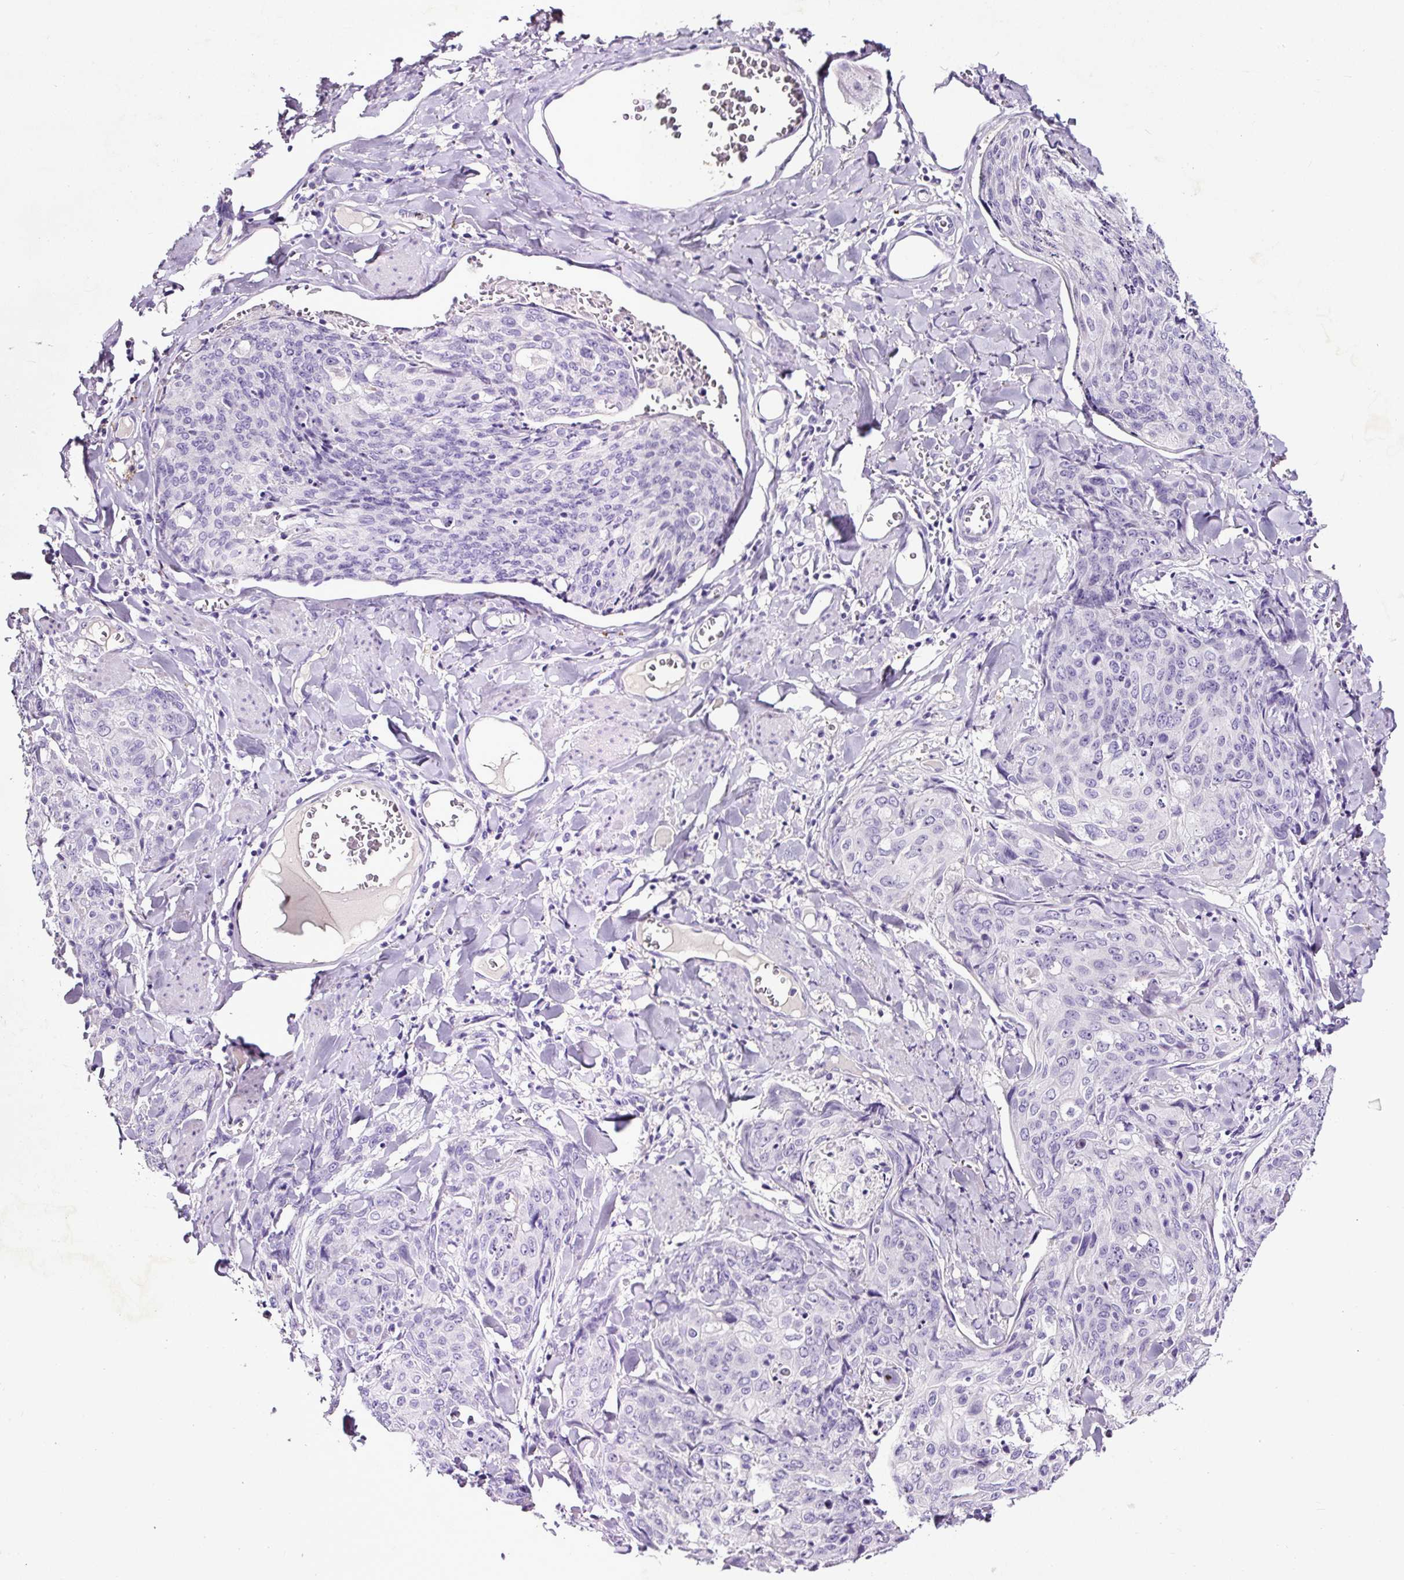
{"staining": {"intensity": "negative", "quantity": "none", "location": "none"}, "tissue": "skin cancer", "cell_type": "Tumor cells", "image_type": "cancer", "snomed": [{"axis": "morphology", "description": "Squamous cell carcinoma, NOS"}, {"axis": "topography", "description": "Skin"}, {"axis": "topography", "description": "Vulva"}], "caption": "Human skin cancer stained for a protein using immunohistochemistry demonstrates no expression in tumor cells.", "gene": "SP8", "patient": {"sex": "female", "age": 85}}